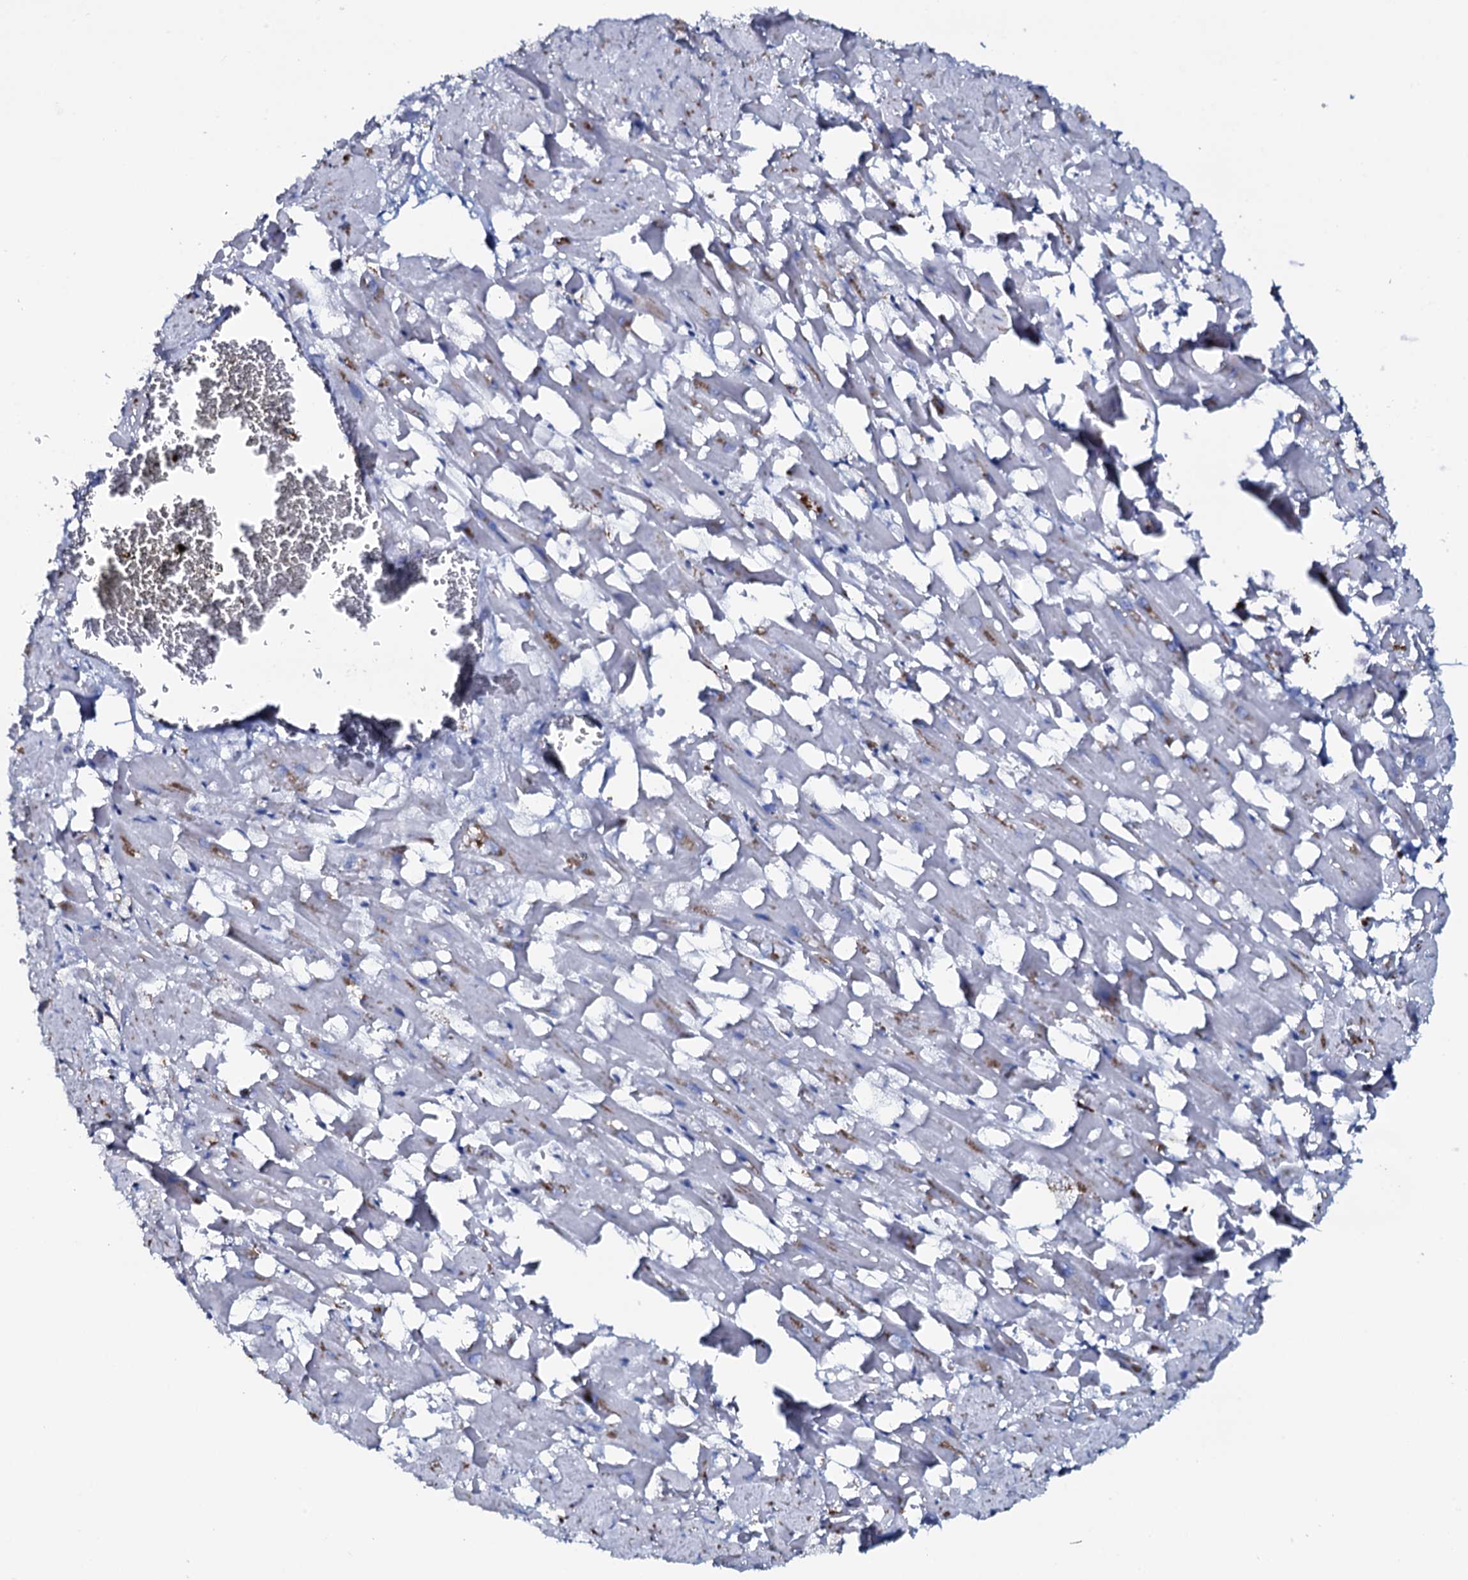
{"staining": {"intensity": "negative", "quantity": "none", "location": "none"}, "tissue": "heart muscle", "cell_type": "Cardiomyocytes", "image_type": "normal", "snomed": [{"axis": "morphology", "description": "Normal tissue, NOS"}, {"axis": "topography", "description": "Heart"}], "caption": "Immunohistochemistry micrograph of unremarkable heart muscle: human heart muscle stained with DAB reveals no significant protein expression in cardiomyocytes. (DAB (3,3'-diaminobenzidine) immunohistochemistry (IHC) with hematoxylin counter stain).", "gene": "OSBPL2", "patient": {"sex": "female", "age": 64}}